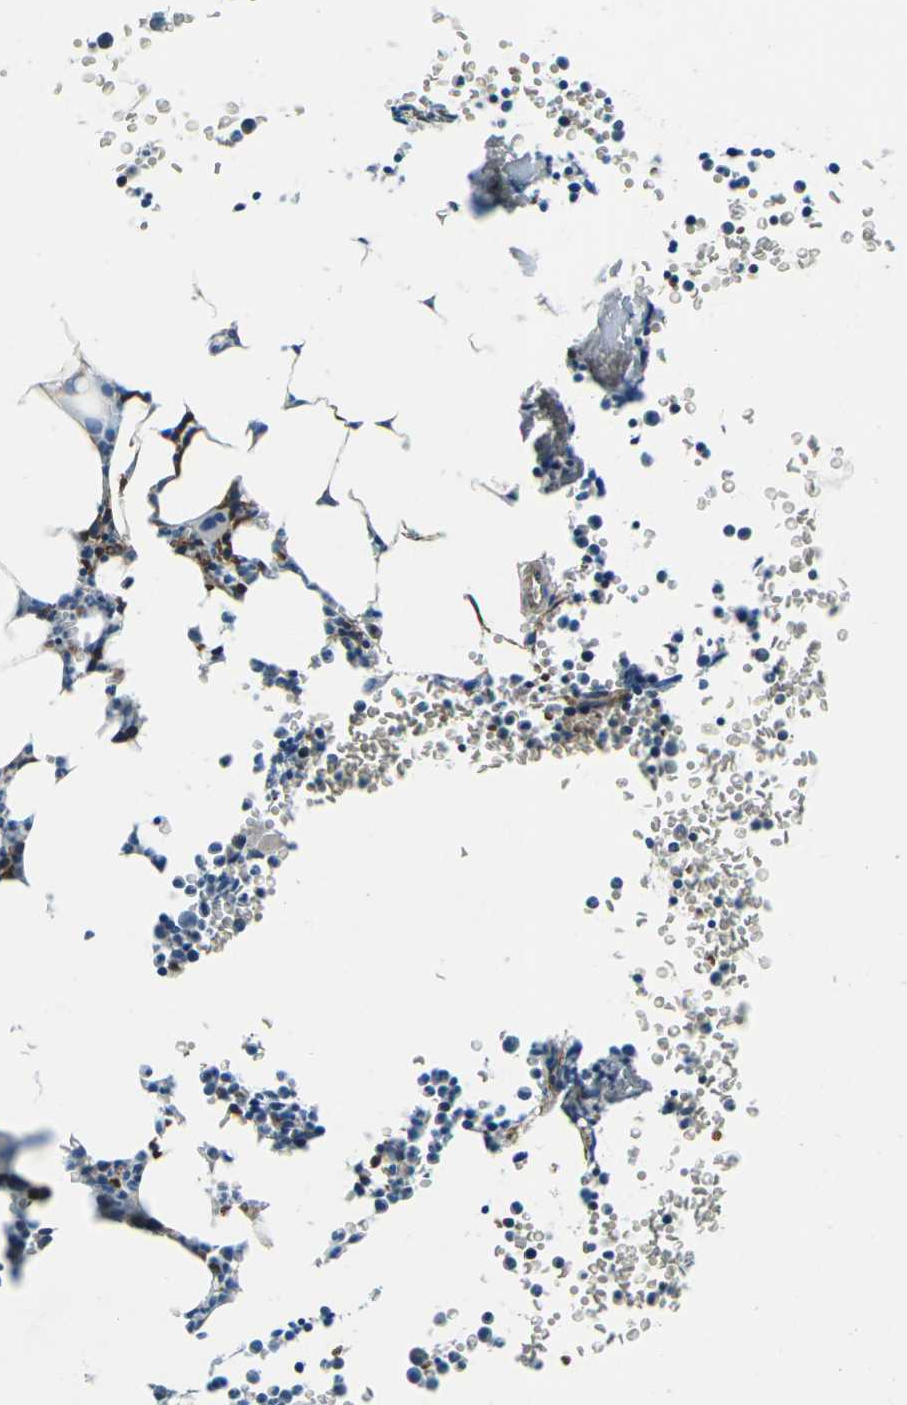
{"staining": {"intensity": "weak", "quantity": "25%-75%", "location": "cytoplasmic/membranous"}, "tissue": "bone marrow", "cell_type": "Hematopoietic cells", "image_type": "normal", "snomed": [{"axis": "morphology", "description": "Normal tissue, NOS"}, {"axis": "morphology", "description": "Inflammation, NOS"}, {"axis": "topography", "description": "Bone marrow"}], "caption": "Normal bone marrow exhibits weak cytoplasmic/membranous positivity in about 25%-75% of hematopoietic cells, visualized by immunohistochemistry. (DAB = brown stain, brightfield microscopy at high magnification).", "gene": "AFAP1", "patient": {"sex": "female", "age": 61}}